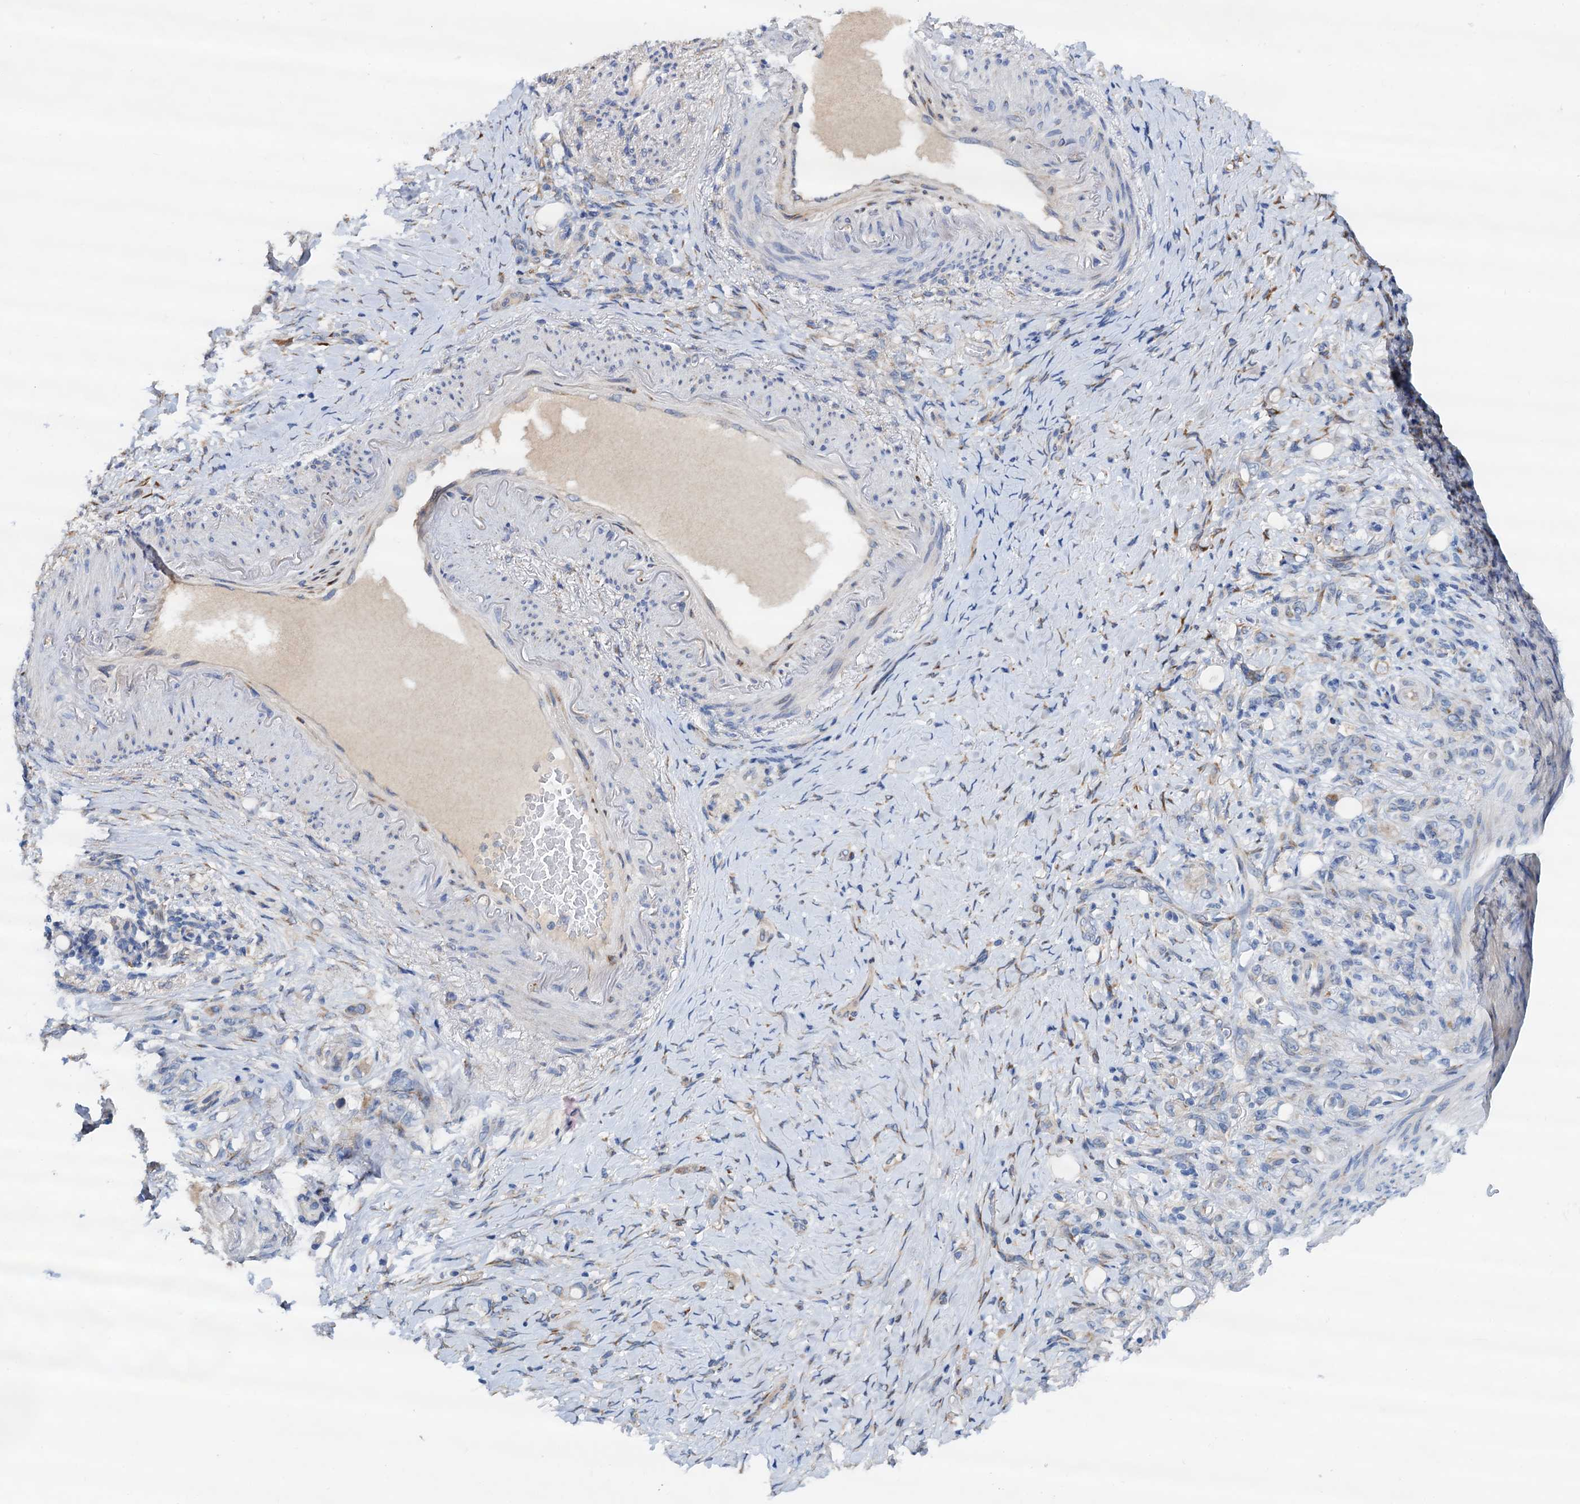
{"staining": {"intensity": "negative", "quantity": "none", "location": "none"}, "tissue": "stomach cancer", "cell_type": "Tumor cells", "image_type": "cancer", "snomed": [{"axis": "morphology", "description": "Adenocarcinoma, NOS"}, {"axis": "topography", "description": "Stomach"}], "caption": "The micrograph reveals no staining of tumor cells in stomach cancer (adenocarcinoma).", "gene": "RASSF9", "patient": {"sex": "female", "age": 79}}